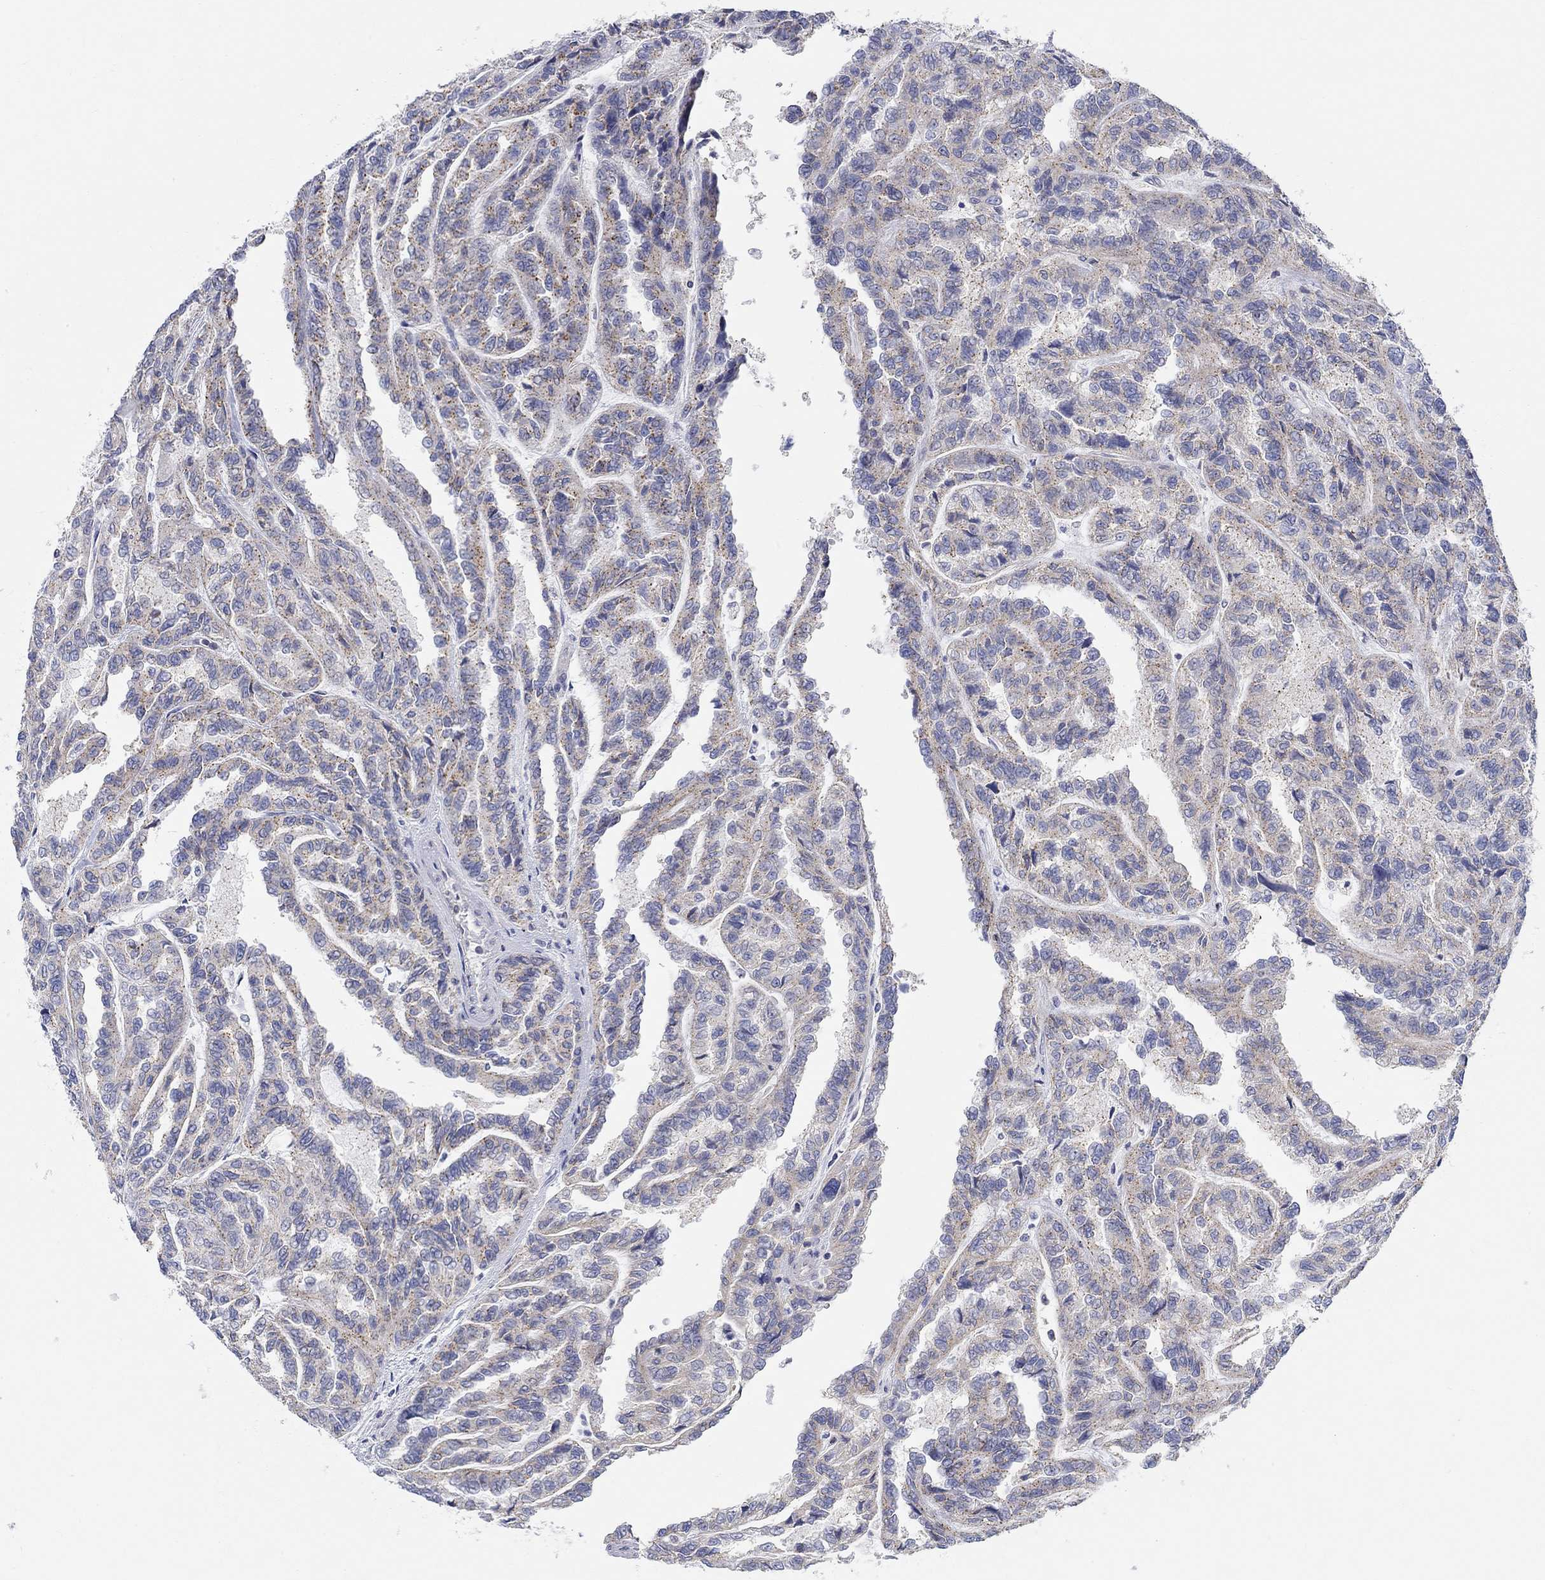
{"staining": {"intensity": "moderate", "quantity": "25%-75%", "location": "cytoplasmic/membranous"}, "tissue": "renal cancer", "cell_type": "Tumor cells", "image_type": "cancer", "snomed": [{"axis": "morphology", "description": "Adenocarcinoma, NOS"}, {"axis": "topography", "description": "Kidney"}], "caption": "Human renal adenocarcinoma stained with a brown dye exhibits moderate cytoplasmic/membranous positive expression in about 25%-75% of tumor cells.", "gene": "NAV3", "patient": {"sex": "male", "age": 79}}